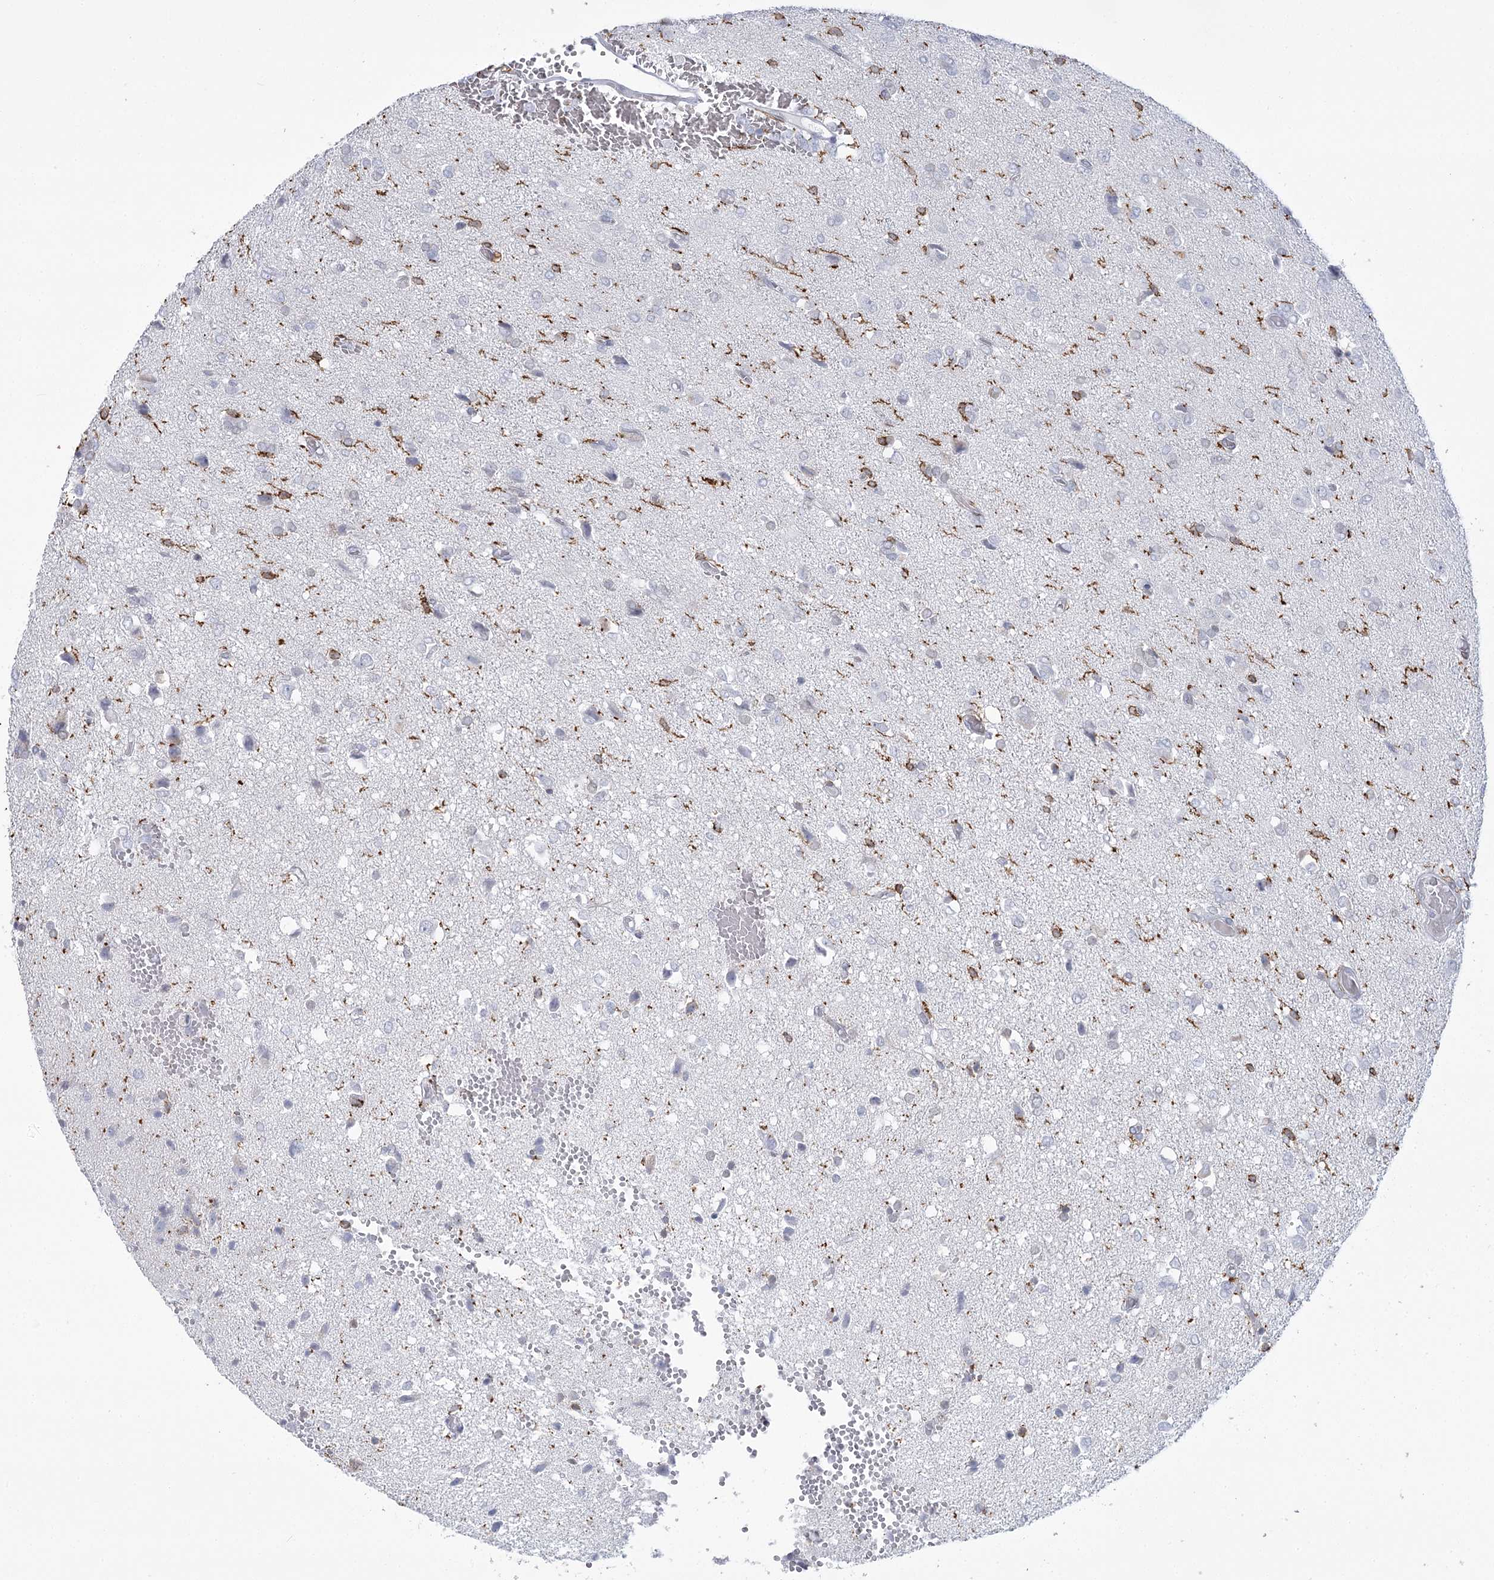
{"staining": {"intensity": "negative", "quantity": "none", "location": "none"}, "tissue": "glioma", "cell_type": "Tumor cells", "image_type": "cancer", "snomed": [{"axis": "morphology", "description": "Glioma, malignant, High grade"}, {"axis": "topography", "description": "Brain"}], "caption": "Tumor cells are negative for brown protein staining in malignant glioma (high-grade). The staining was performed using DAB to visualize the protein expression in brown, while the nuclei were stained in blue with hematoxylin (Magnification: 20x).", "gene": "C11orf1", "patient": {"sex": "female", "age": 59}}